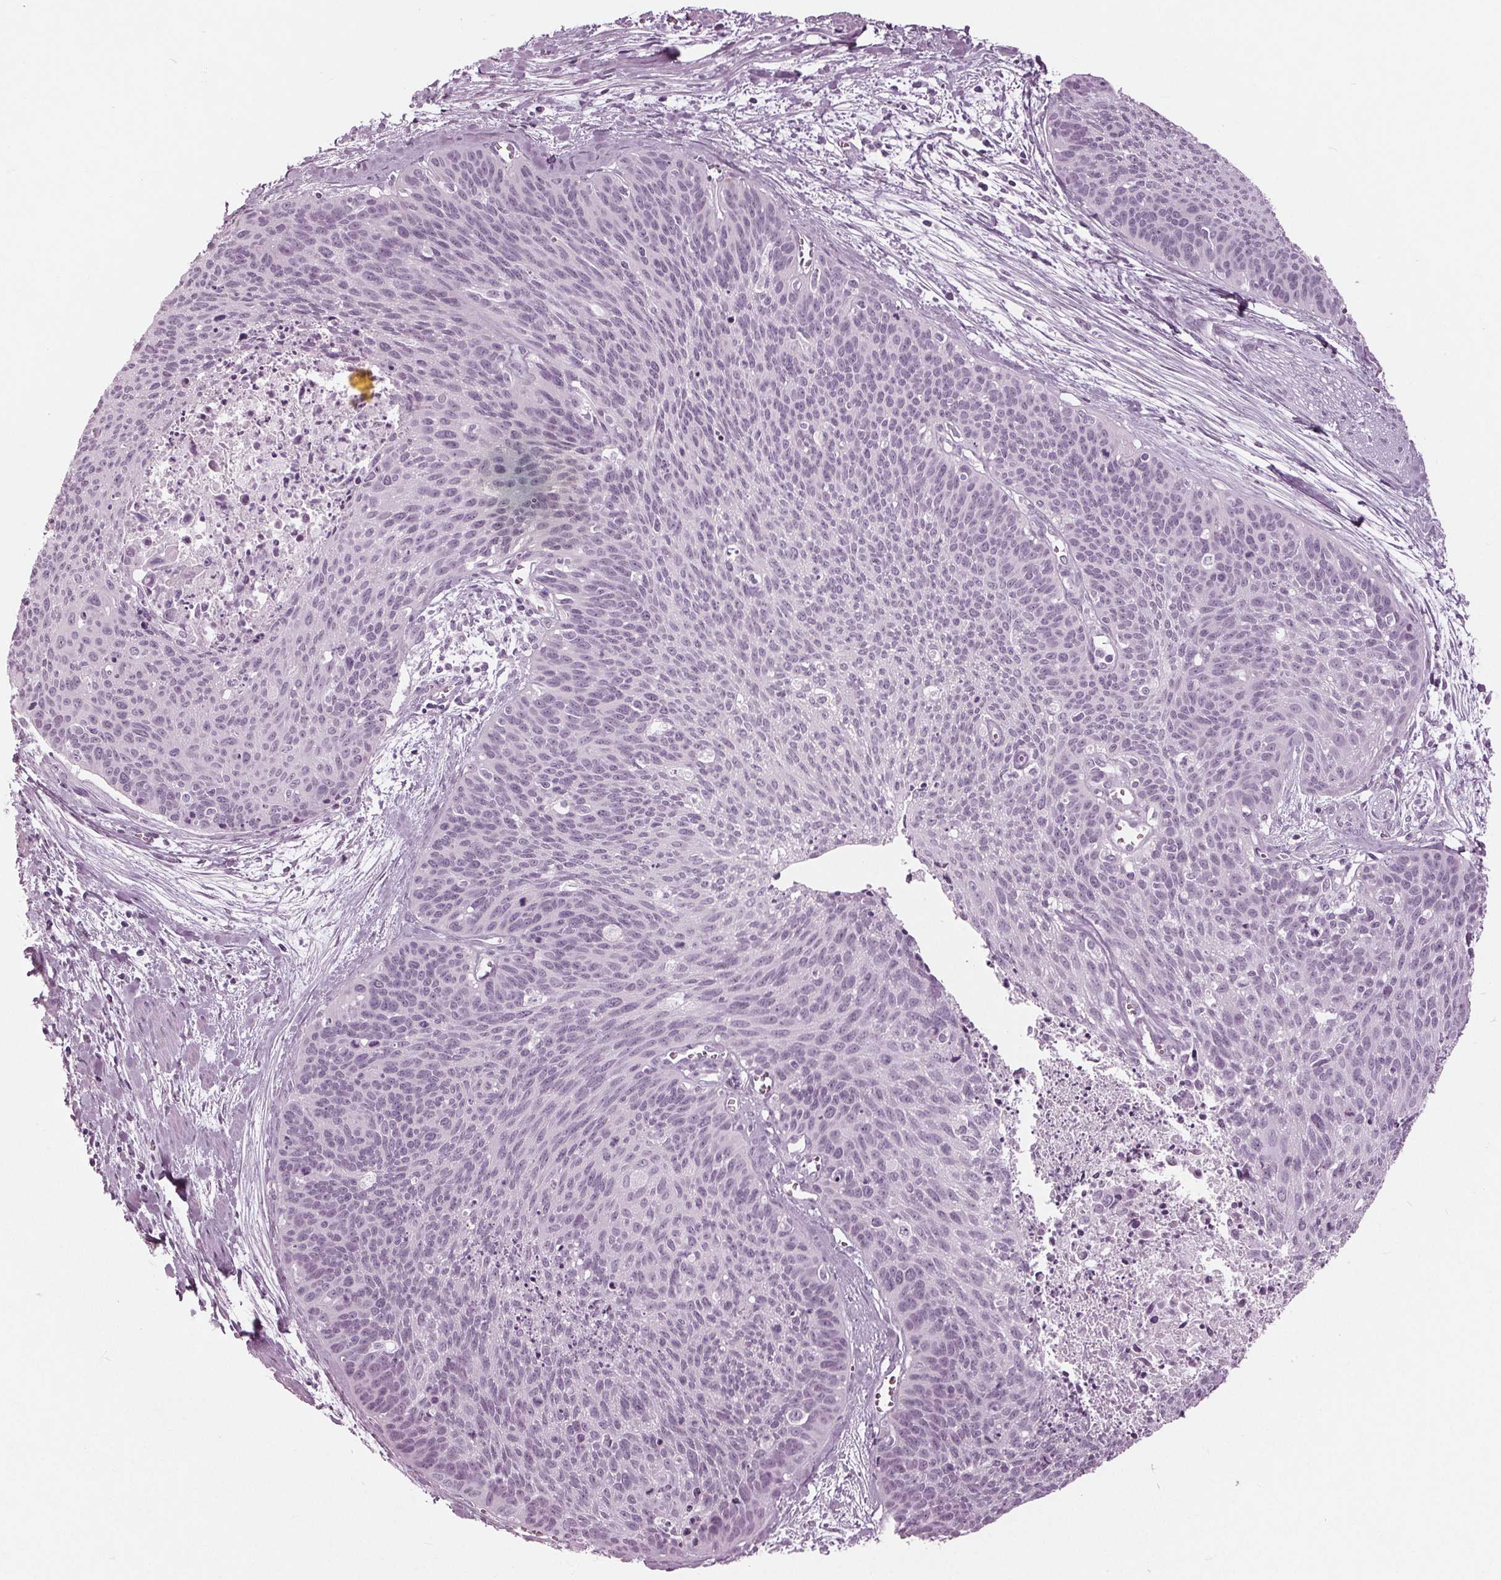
{"staining": {"intensity": "negative", "quantity": "none", "location": "none"}, "tissue": "cervical cancer", "cell_type": "Tumor cells", "image_type": "cancer", "snomed": [{"axis": "morphology", "description": "Squamous cell carcinoma, NOS"}, {"axis": "topography", "description": "Cervix"}], "caption": "There is no significant positivity in tumor cells of squamous cell carcinoma (cervical).", "gene": "KRT28", "patient": {"sex": "female", "age": 55}}